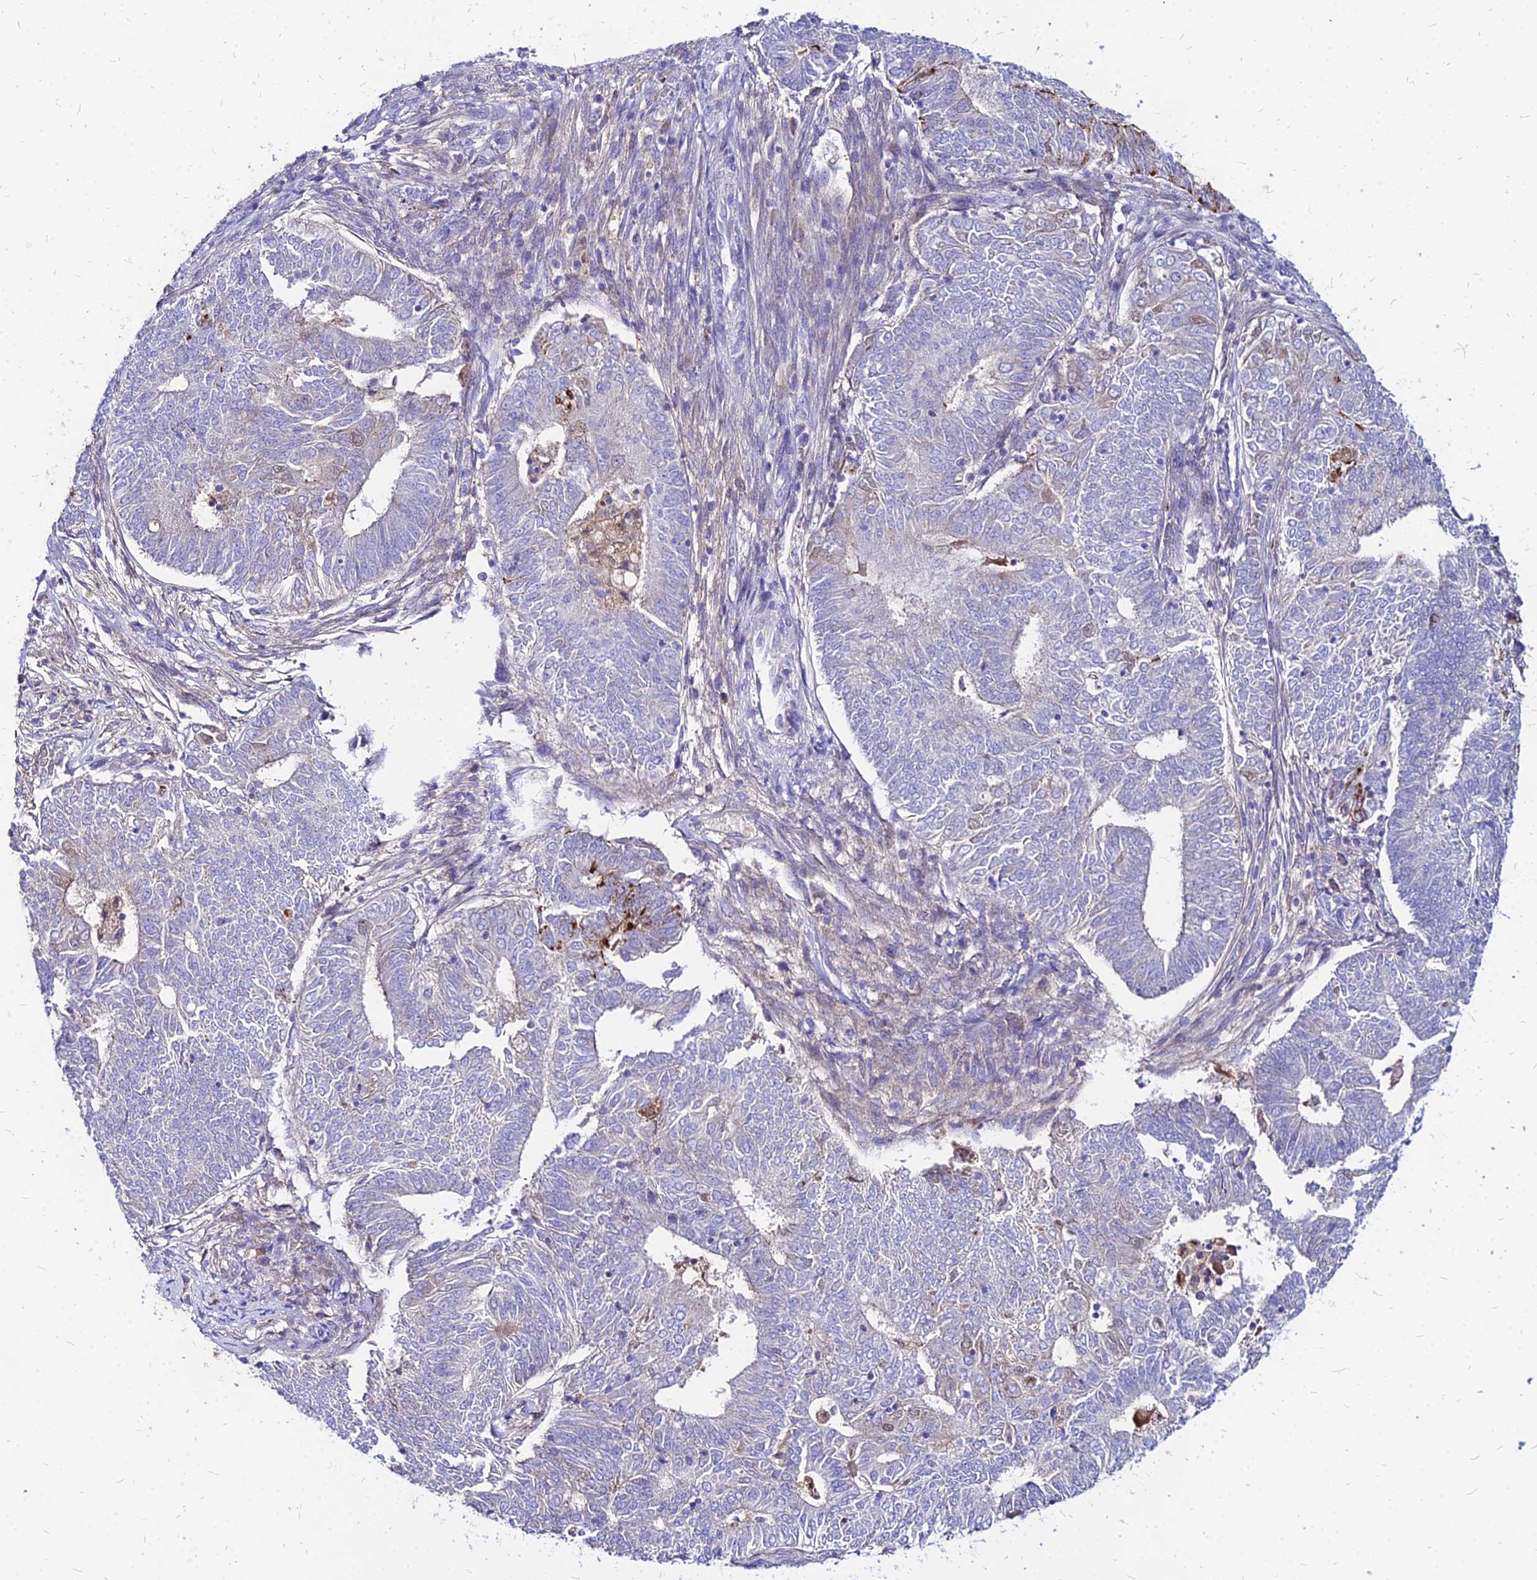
{"staining": {"intensity": "negative", "quantity": "none", "location": "none"}, "tissue": "endometrial cancer", "cell_type": "Tumor cells", "image_type": "cancer", "snomed": [{"axis": "morphology", "description": "Adenocarcinoma, NOS"}, {"axis": "topography", "description": "Endometrium"}], "caption": "IHC image of neoplastic tissue: endometrial cancer (adenocarcinoma) stained with DAB (3,3'-diaminobenzidine) exhibits no significant protein expression in tumor cells. The staining is performed using DAB brown chromogen with nuclei counter-stained in using hematoxylin.", "gene": "ACSM6", "patient": {"sex": "female", "age": 62}}